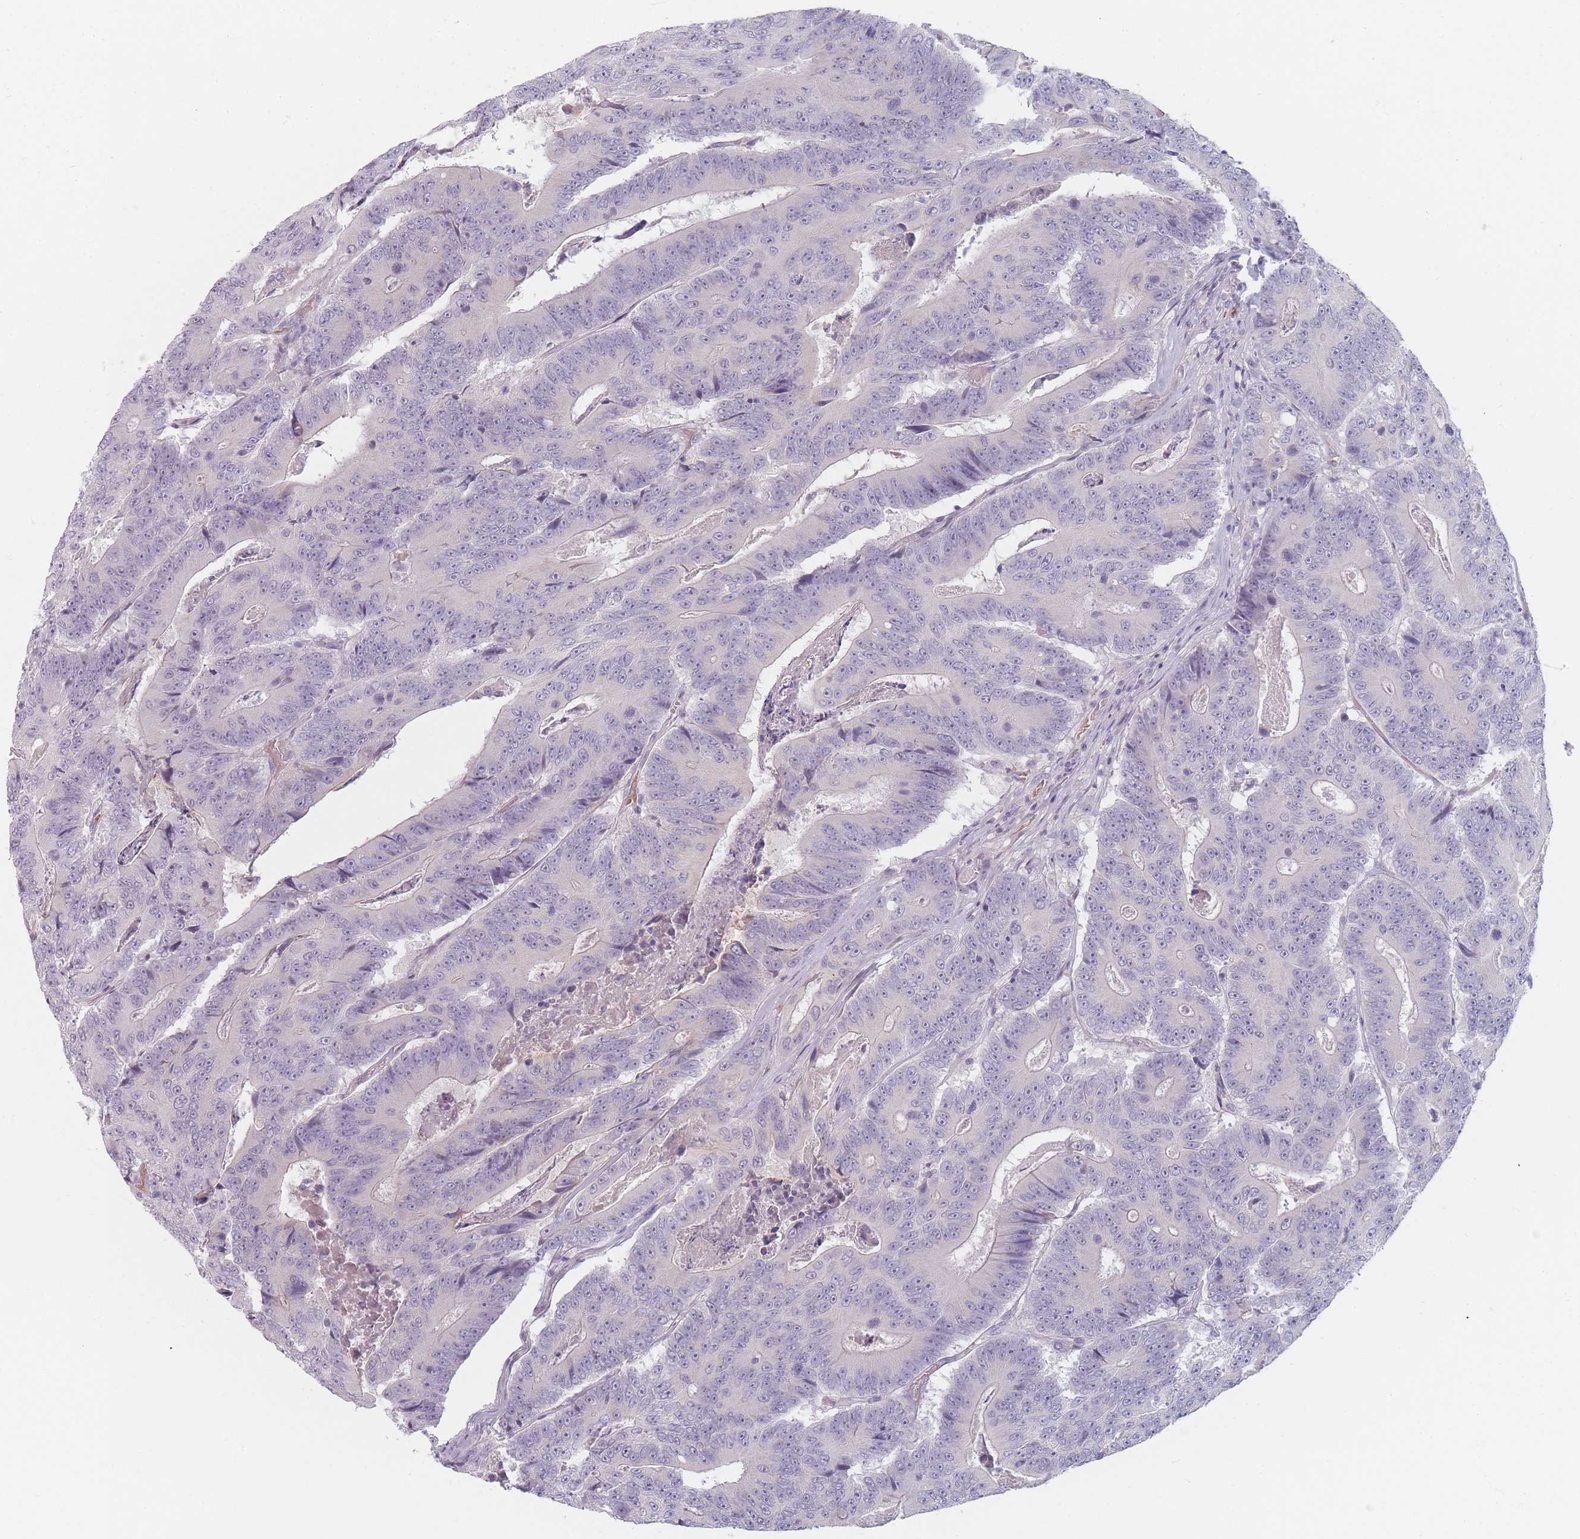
{"staining": {"intensity": "negative", "quantity": "none", "location": "none"}, "tissue": "colorectal cancer", "cell_type": "Tumor cells", "image_type": "cancer", "snomed": [{"axis": "morphology", "description": "Adenocarcinoma, NOS"}, {"axis": "topography", "description": "Colon"}], "caption": "DAB (3,3'-diaminobenzidine) immunohistochemical staining of colorectal cancer displays no significant staining in tumor cells. Brightfield microscopy of immunohistochemistry (IHC) stained with DAB (brown) and hematoxylin (blue), captured at high magnification.", "gene": "TMOD1", "patient": {"sex": "male", "age": 83}}